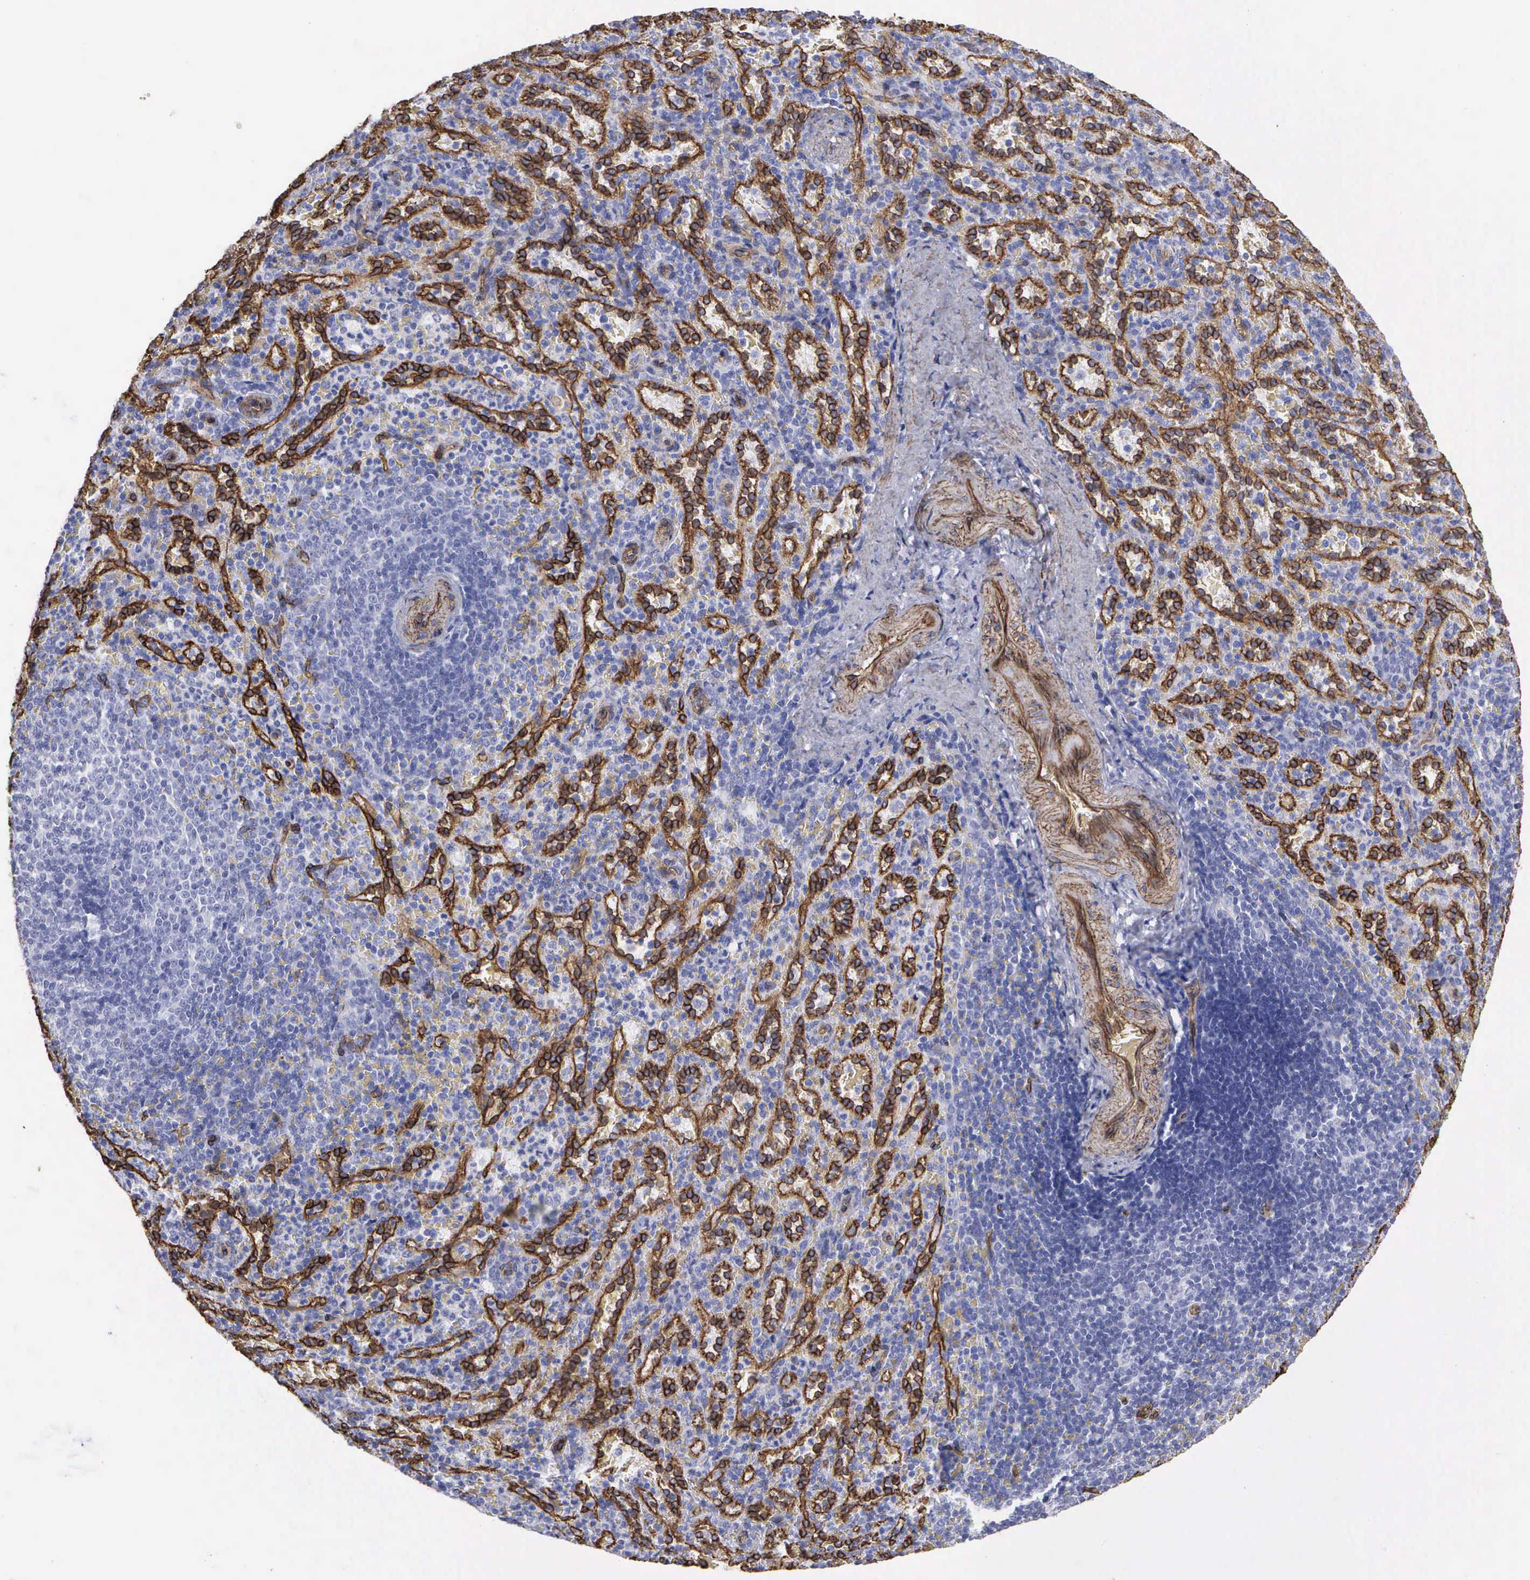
{"staining": {"intensity": "negative", "quantity": "none", "location": "none"}, "tissue": "spleen", "cell_type": "Cells in red pulp", "image_type": "normal", "snomed": [{"axis": "morphology", "description": "Normal tissue, NOS"}, {"axis": "topography", "description": "Spleen"}], "caption": "Immunohistochemistry histopathology image of unremarkable human spleen stained for a protein (brown), which exhibits no positivity in cells in red pulp. (Immunohistochemistry (ihc), brightfield microscopy, high magnification).", "gene": "MAGEB10", "patient": {"sex": "female", "age": 21}}